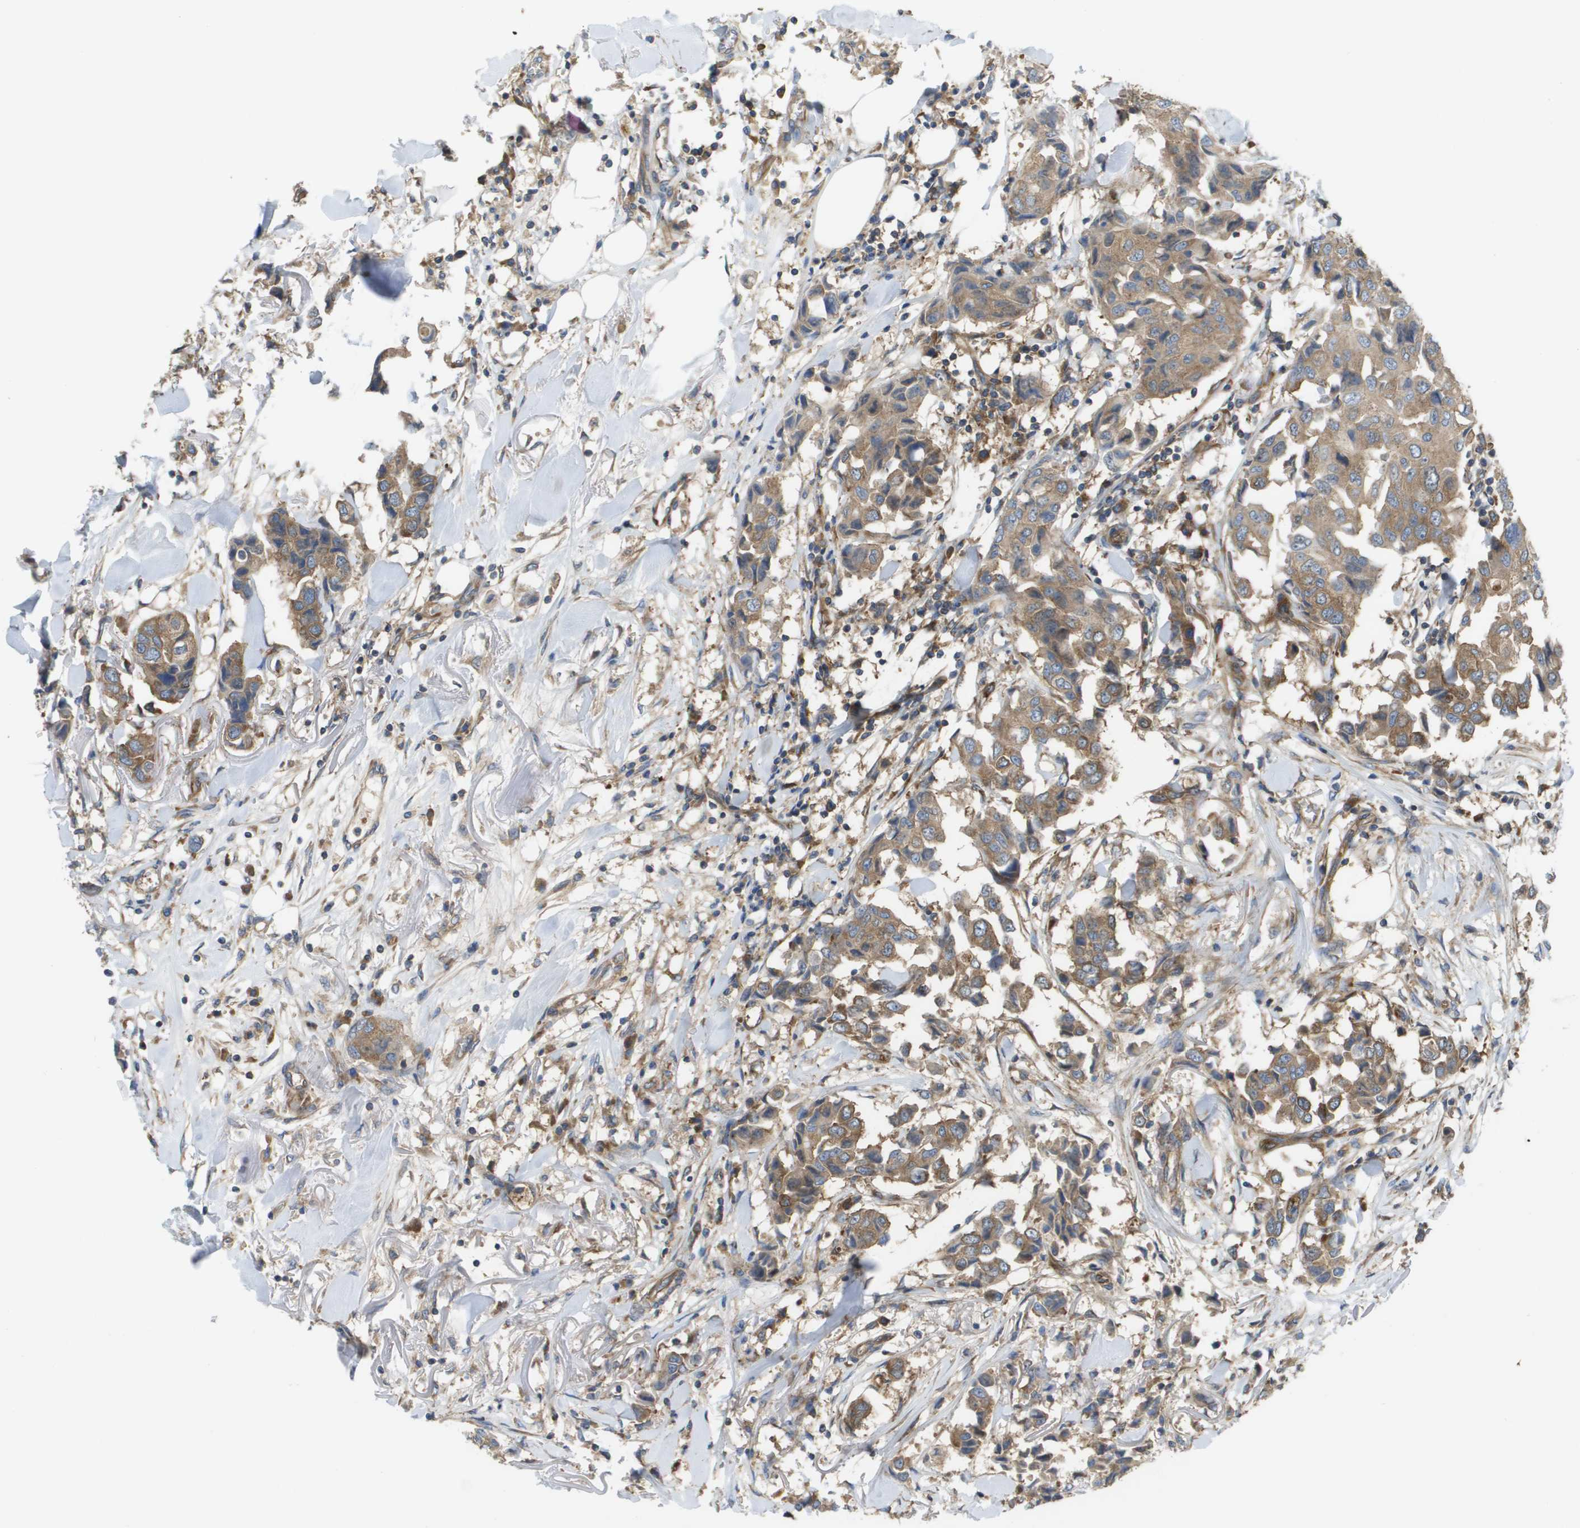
{"staining": {"intensity": "moderate", "quantity": ">75%", "location": "cytoplasmic/membranous"}, "tissue": "breast cancer", "cell_type": "Tumor cells", "image_type": "cancer", "snomed": [{"axis": "morphology", "description": "Duct carcinoma"}, {"axis": "topography", "description": "Breast"}], "caption": "Brown immunohistochemical staining in breast cancer reveals moderate cytoplasmic/membranous staining in about >75% of tumor cells.", "gene": "EIF4G2", "patient": {"sex": "female", "age": 80}}